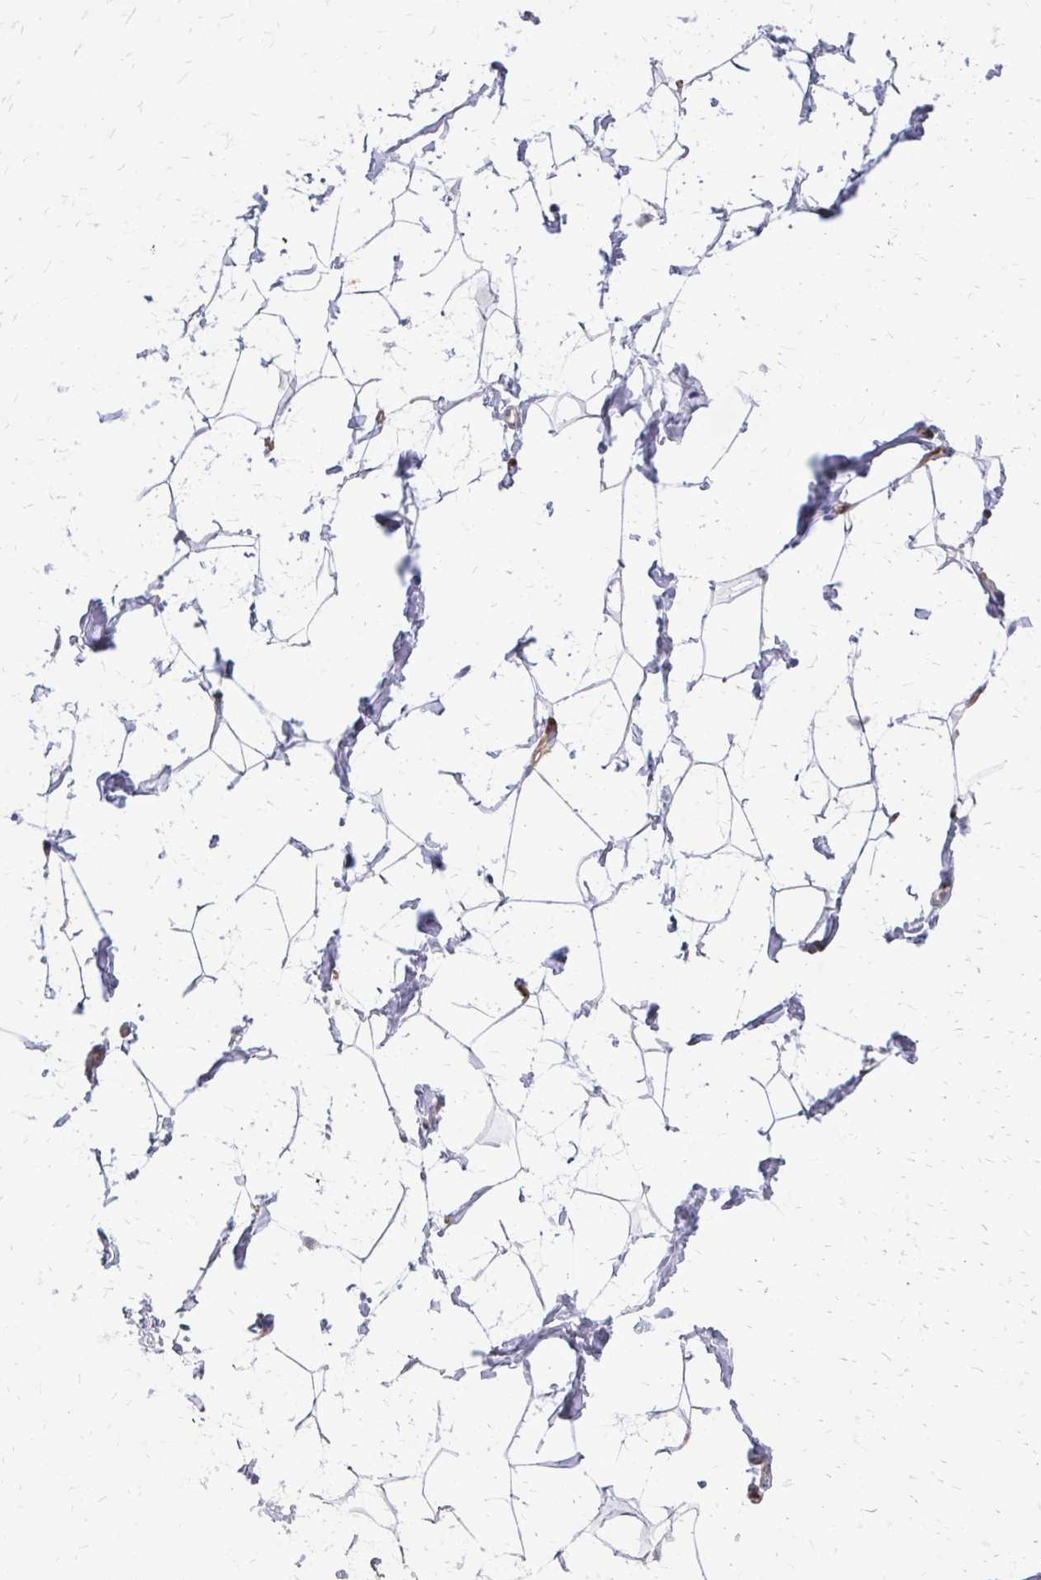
{"staining": {"intensity": "negative", "quantity": "none", "location": "none"}, "tissue": "breast", "cell_type": "Adipocytes", "image_type": "normal", "snomed": [{"axis": "morphology", "description": "Normal tissue, NOS"}, {"axis": "topography", "description": "Breast"}], "caption": "IHC image of benign breast: breast stained with DAB shows no significant protein staining in adipocytes.", "gene": "PPDPFL", "patient": {"sex": "female", "age": 32}}